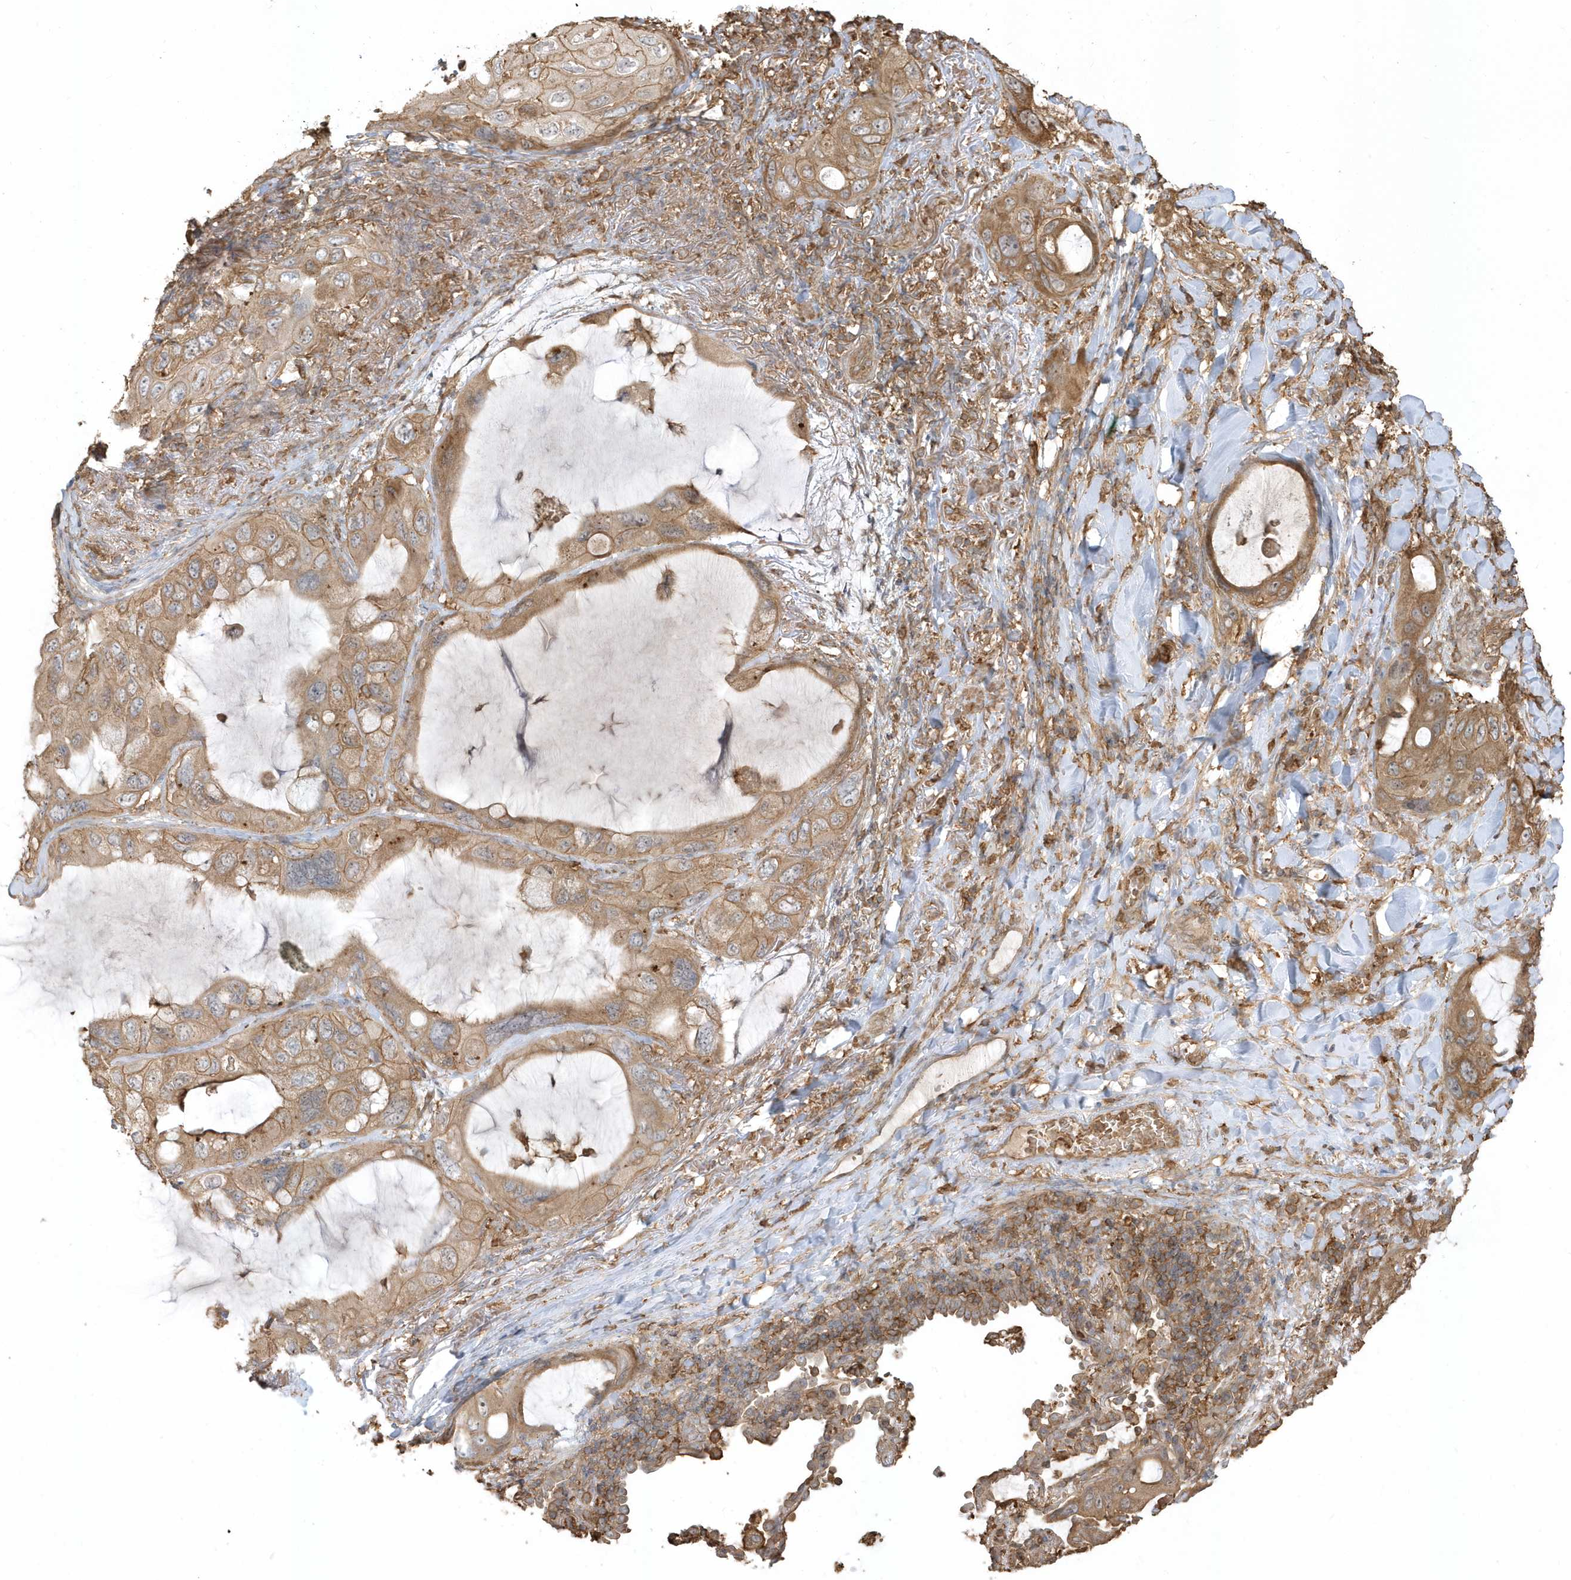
{"staining": {"intensity": "moderate", "quantity": ">75%", "location": "cytoplasmic/membranous"}, "tissue": "lung cancer", "cell_type": "Tumor cells", "image_type": "cancer", "snomed": [{"axis": "morphology", "description": "Squamous cell carcinoma, NOS"}, {"axis": "topography", "description": "Lung"}], "caption": "Squamous cell carcinoma (lung) stained with immunohistochemistry displays moderate cytoplasmic/membranous expression in approximately >75% of tumor cells.", "gene": "ZBTB8A", "patient": {"sex": "female", "age": 73}}